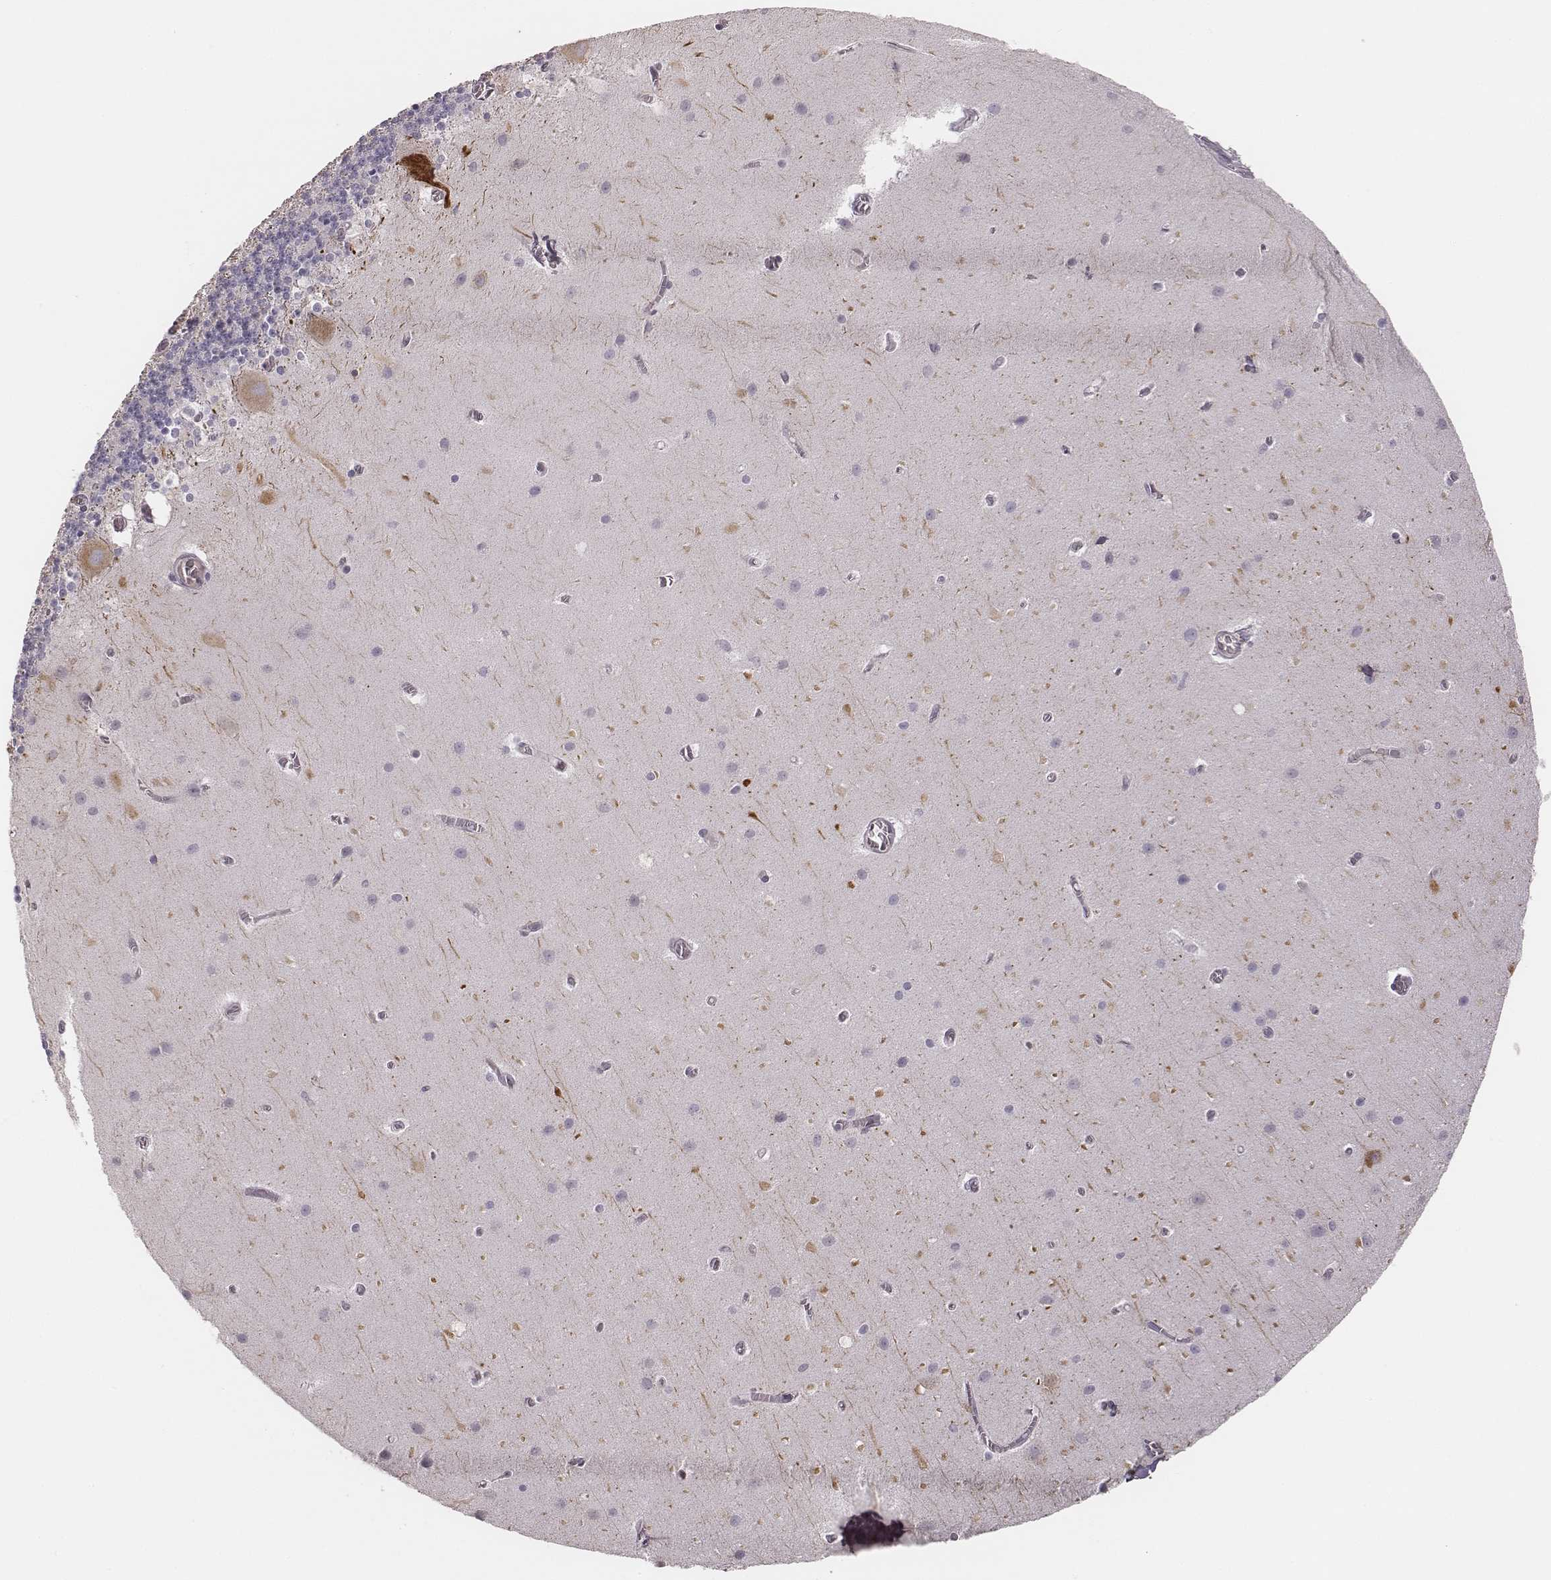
{"staining": {"intensity": "negative", "quantity": "none", "location": "none"}, "tissue": "cerebellum", "cell_type": "Cells in granular layer", "image_type": "normal", "snomed": [{"axis": "morphology", "description": "Normal tissue, NOS"}, {"axis": "topography", "description": "Cerebellum"}], "caption": "This is an immunohistochemistry (IHC) histopathology image of normal cerebellum. There is no expression in cells in granular layer.", "gene": "MSX1", "patient": {"sex": "male", "age": 70}}